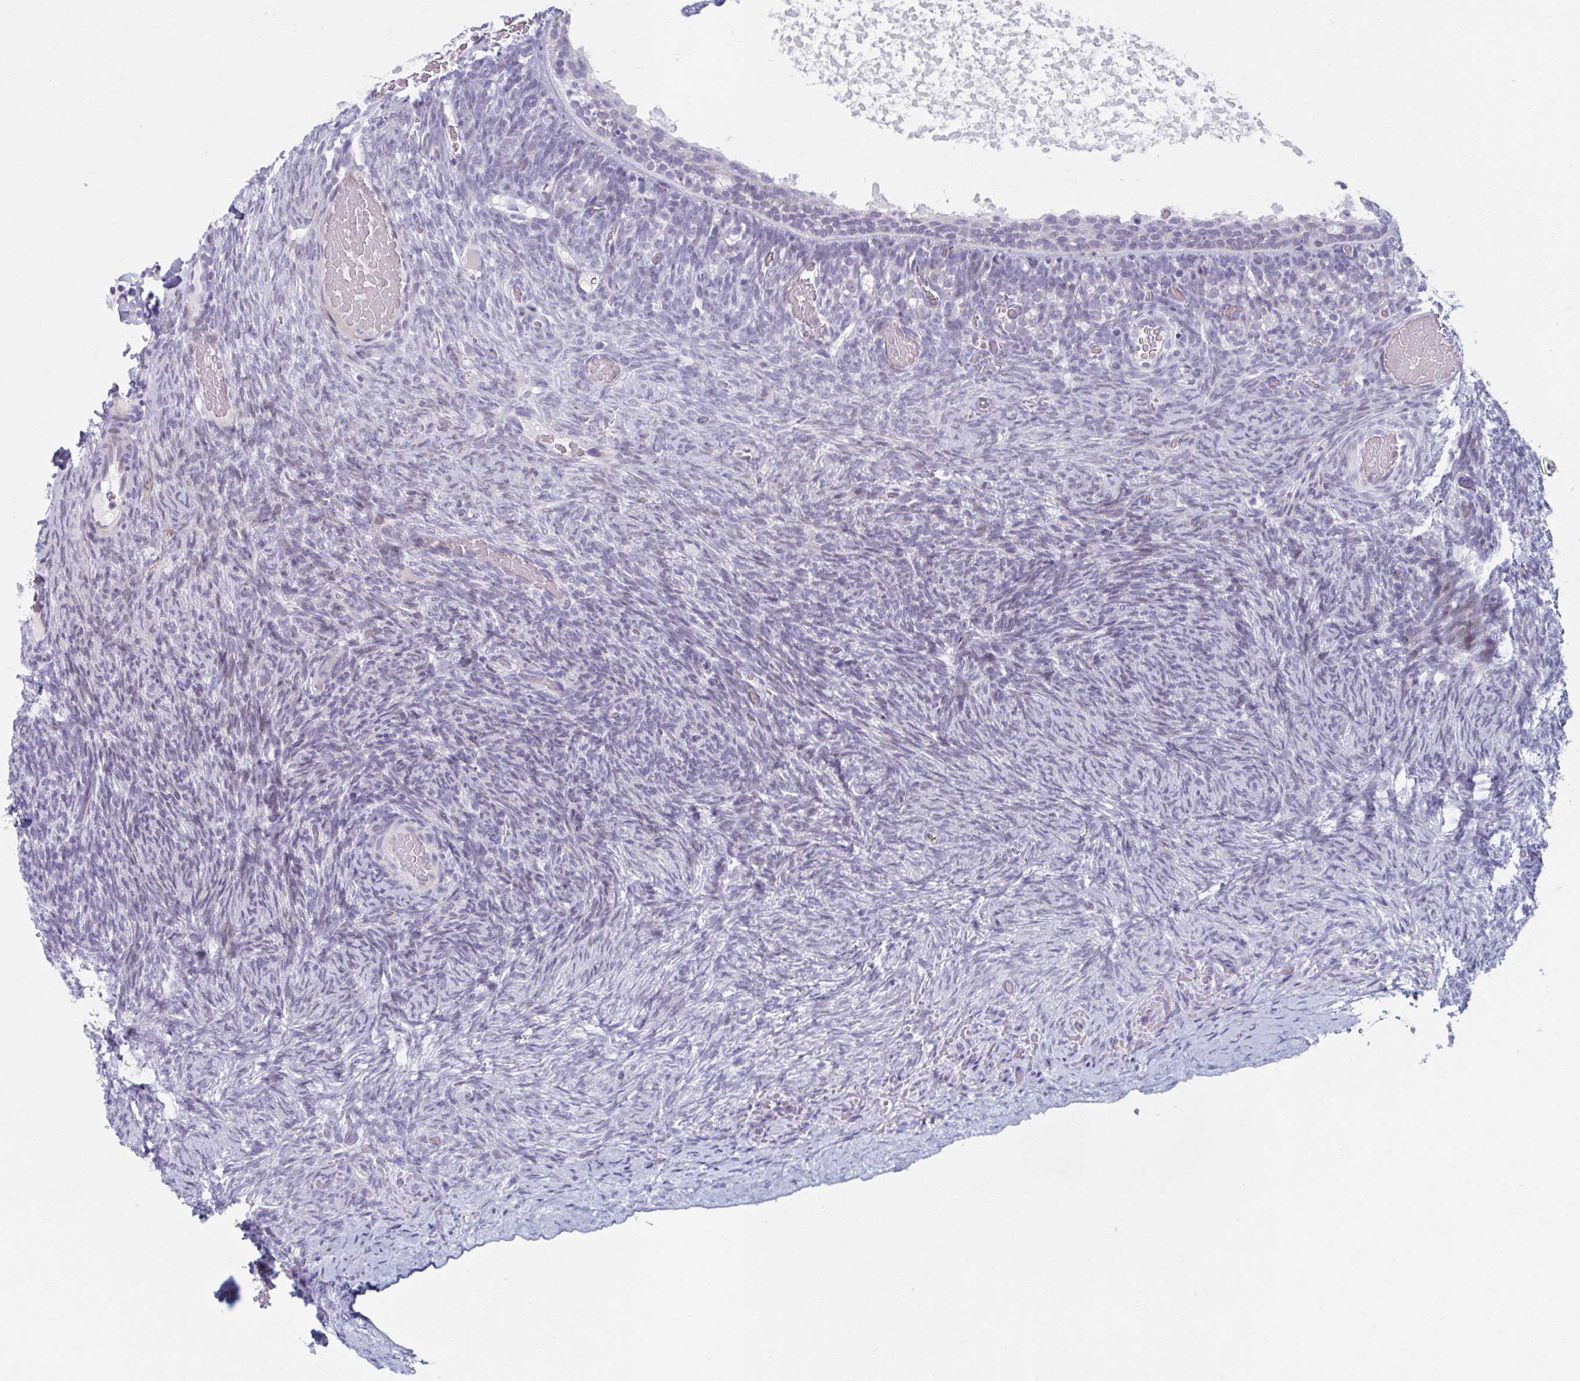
{"staining": {"intensity": "negative", "quantity": "none", "location": "none"}, "tissue": "ovary", "cell_type": "Follicle cells", "image_type": "normal", "snomed": [{"axis": "morphology", "description": "Normal tissue, NOS"}, {"axis": "topography", "description": "Ovary"}], "caption": "Ovary stained for a protein using immunohistochemistry (IHC) exhibits no staining follicle cells.", "gene": "ABHD16B", "patient": {"sex": "female", "age": 34}}